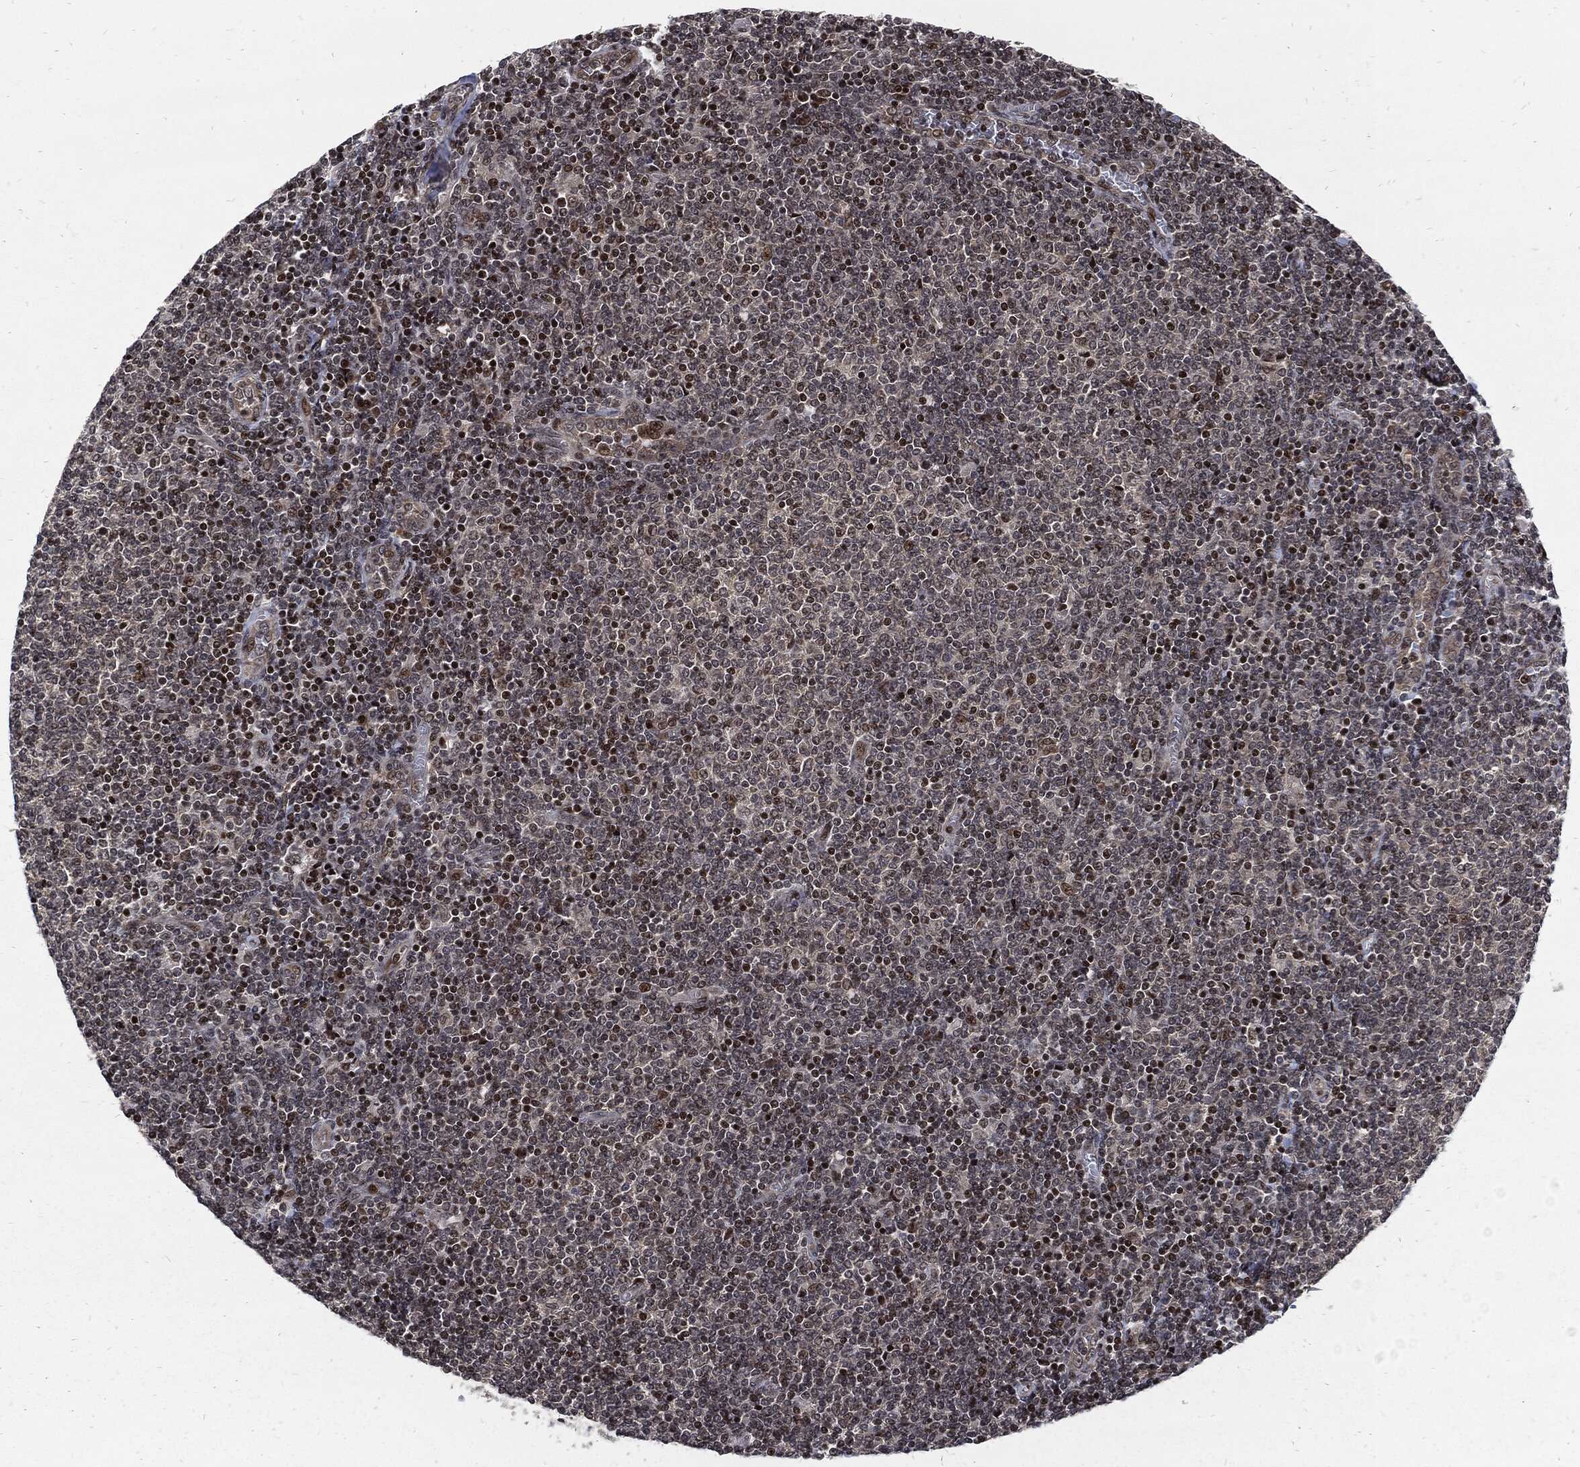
{"staining": {"intensity": "moderate", "quantity": "<25%", "location": "nuclear"}, "tissue": "lymphoma", "cell_type": "Tumor cells", "image_type": "cancer", "snomed": [{"axis": "morphology", "description": "Malignant lymphoma, non-Hodgkin's type, Low grade"}, {"axis": "topography", "description": "Lymph node"}], "caption": "The photomicrograph displays staining of malignant lymphoma, non-Hodgkin's type (low-grade), revealing moderate nuclear protein positivity (brown color) within tumor cells.", "gene": "ZNF775", "patient": {"sex": "male", "age": 52}}